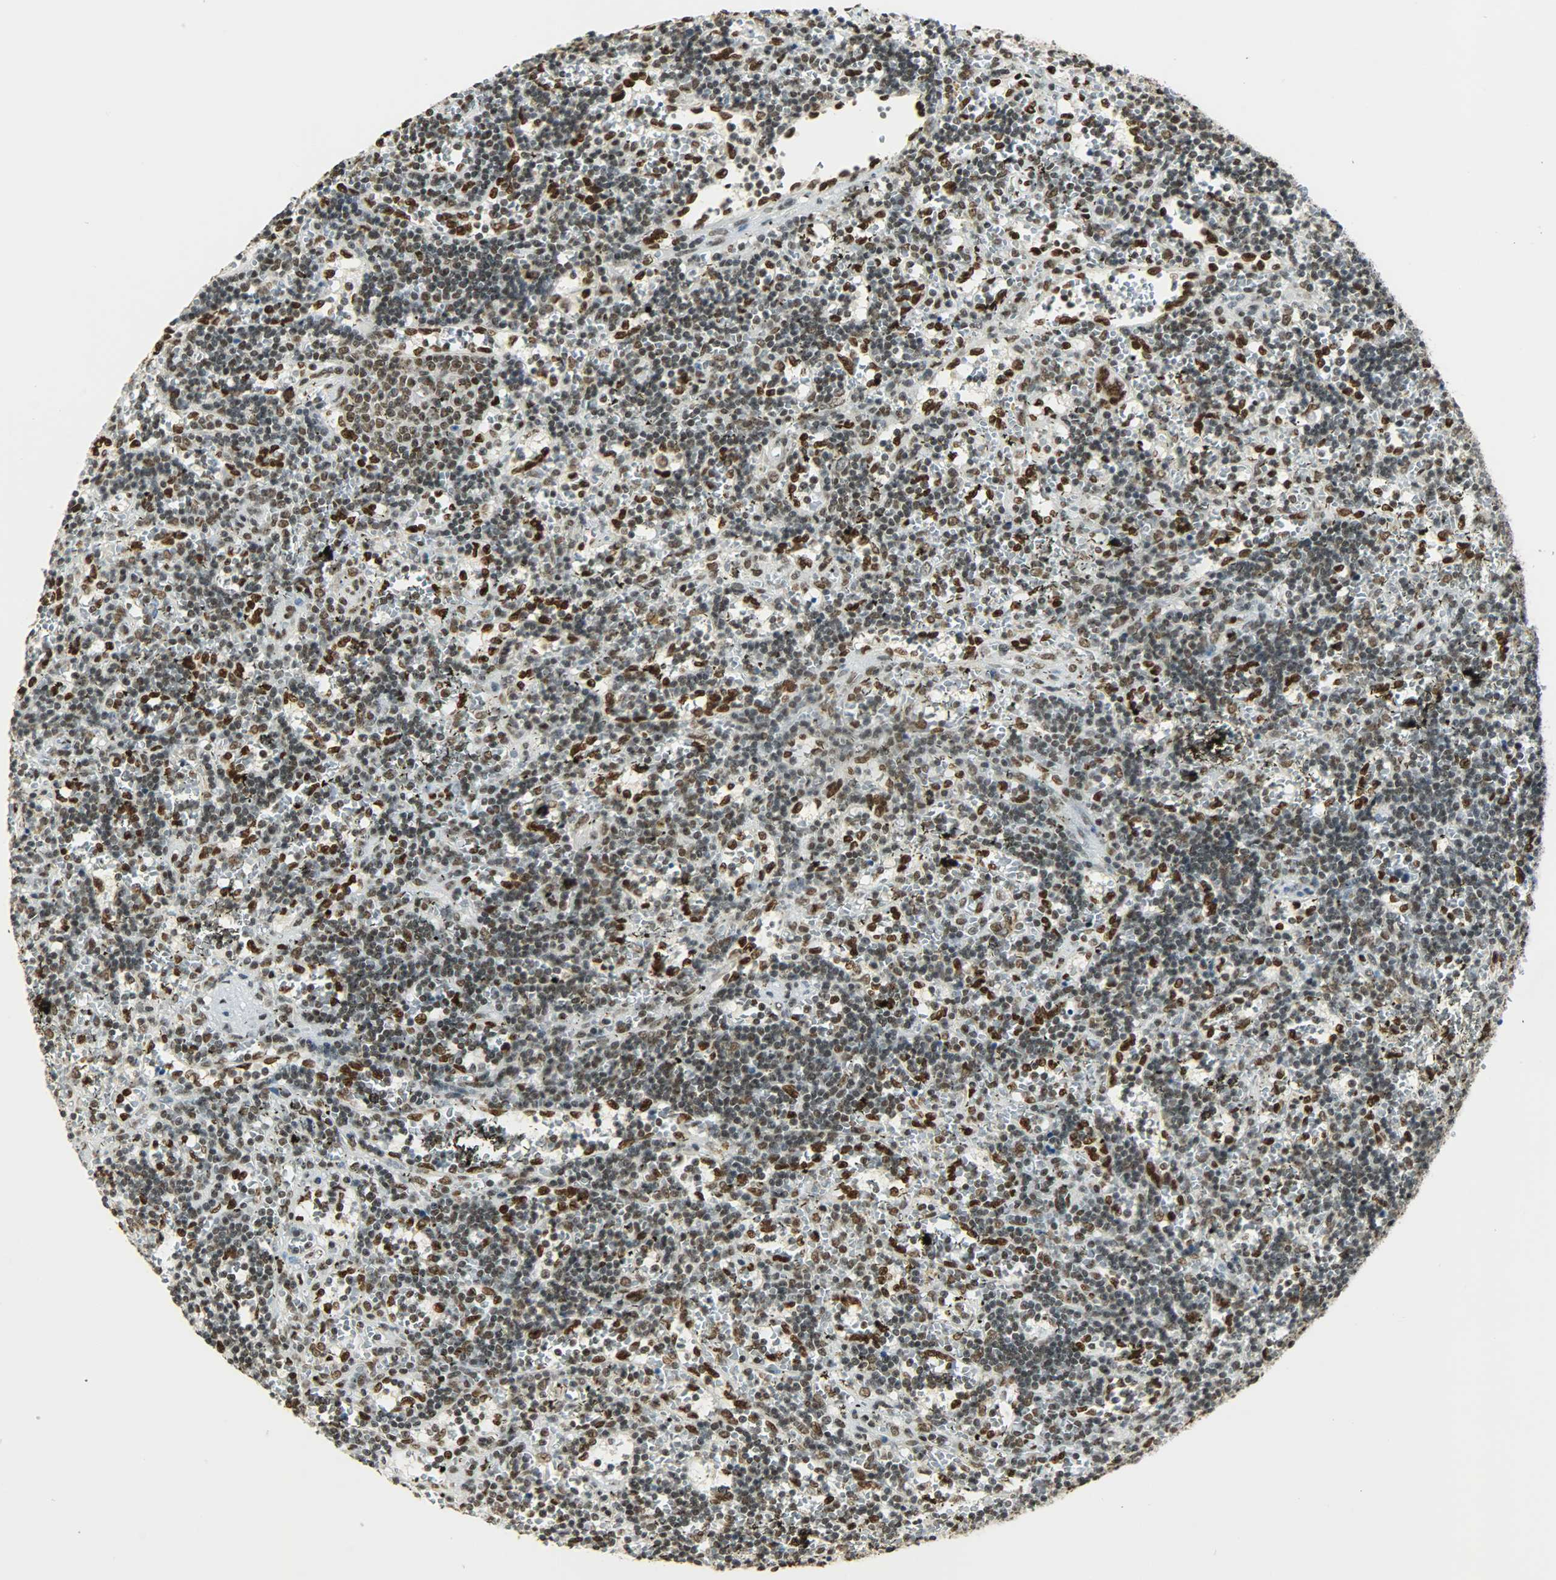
{"staining": {"intensity": "strong", "quantity": "25%-75%", "location": "nuclear"}, "tissue": "lymphoma", "cell_type": "Tumor cells", "image_type": "cancer", "snomed": [{"axis": "morphology", "description": "Malignant lymphoma, non-Hodgkin's type, Low grade"}, {"axis": "topography", "description": "Spleen"}], "caption": "Protein positivity by immunohistochemistry demonstrates strong nuclear expression in approximately 25%-75% of tumor cells in malignant lymphoma, non-Hodgkin's type (low-grade).", "gene": "MYEF2", "patient": {"sex": "male", "age": 60}}